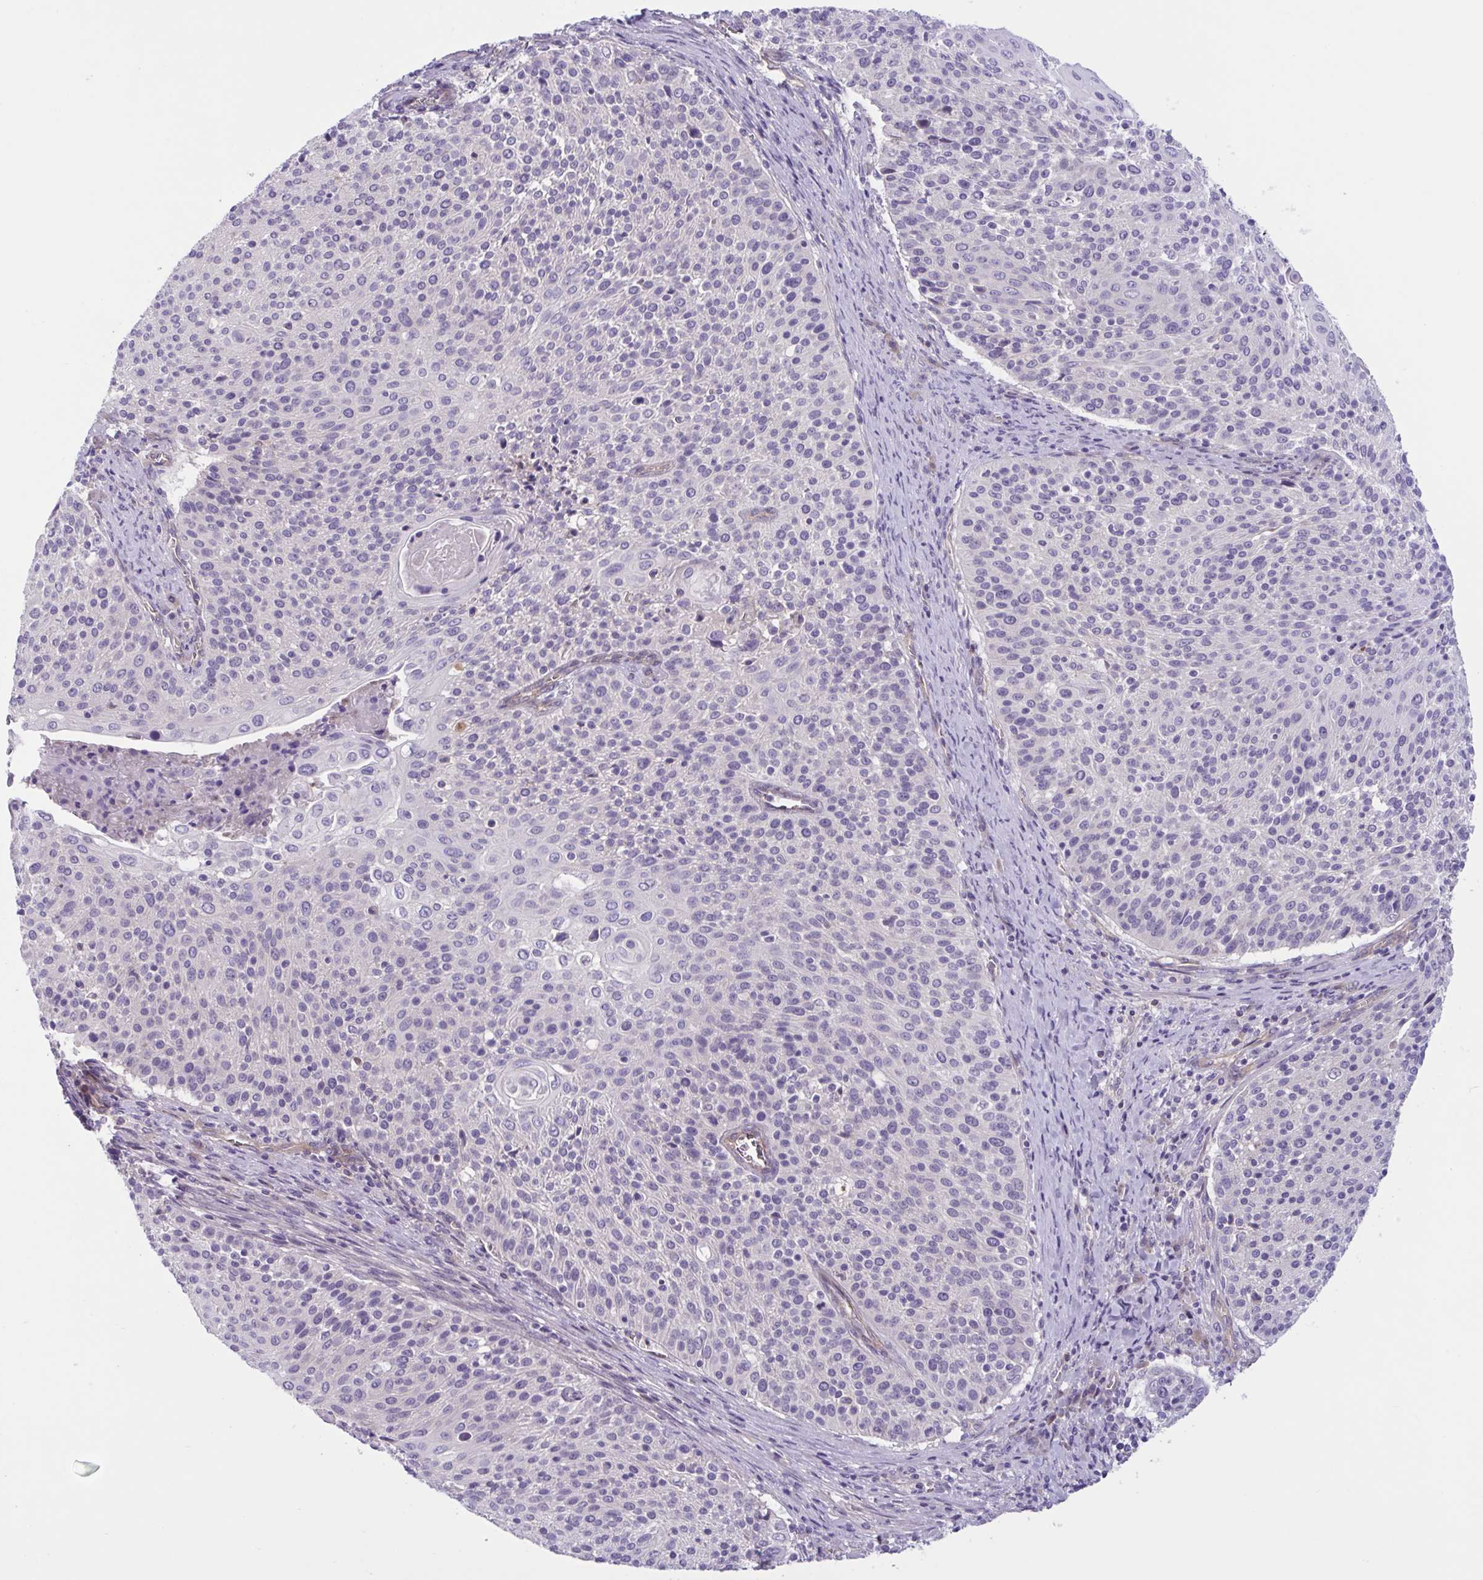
{"staining": {"intensity": "negative", "quantity": "none", "location": "none"}, "tissue": "cervical cancer", "cell_type": "Tumor cells", "image_type": "cancer", "snomed": [{"axis": "morphology", "description": "Squamous cell carcinoma, NOS"}, {"axis": "topography", "description": "Cervix"}], "caption": "Cervical cancer was stained to show a protein in brown. There is no significant positivity in tumor cells. (DAB (3,3'-diaminobenzidine) IHC, high magnification).", "gene": "TTC7B", "patient": {"sex": "female", "age": 31}}